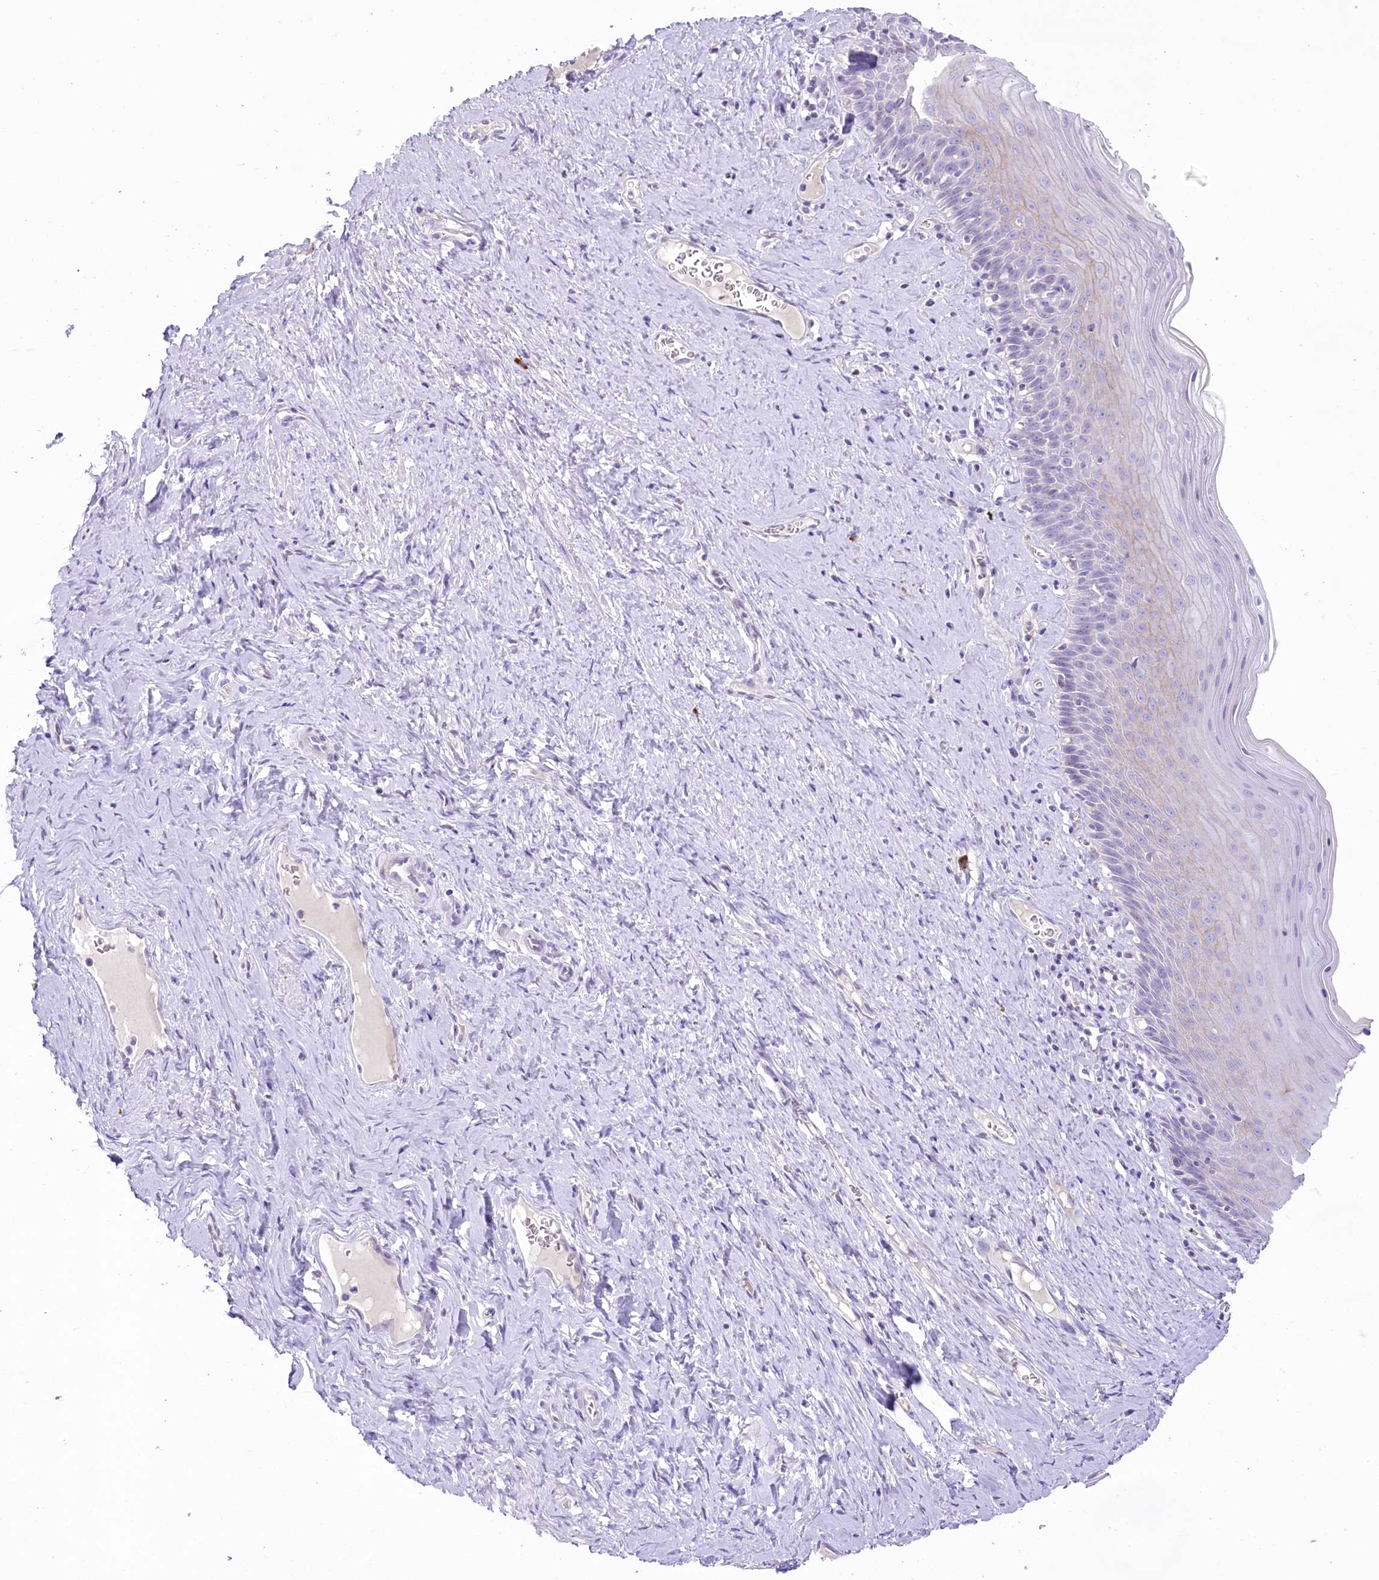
{"staining": {"intensity": "negative", "quantity": "none", "location": "none"}, "tissue": "cervix", "cell_type": "Glandular cells", "image_type": "normal", "snomed": [{"axis": "morphology", "description": "Normal tissue, NOS"}, {"axis": "topography", "description": "Cervix"}], "caption": "Immunohistochemistry histopathology image of benign human cervix stained for a protein (brown), which displays no staining in glandular cells.", "gene": "MYOZ1", "patient": {"sex": "female", "age": 42}}